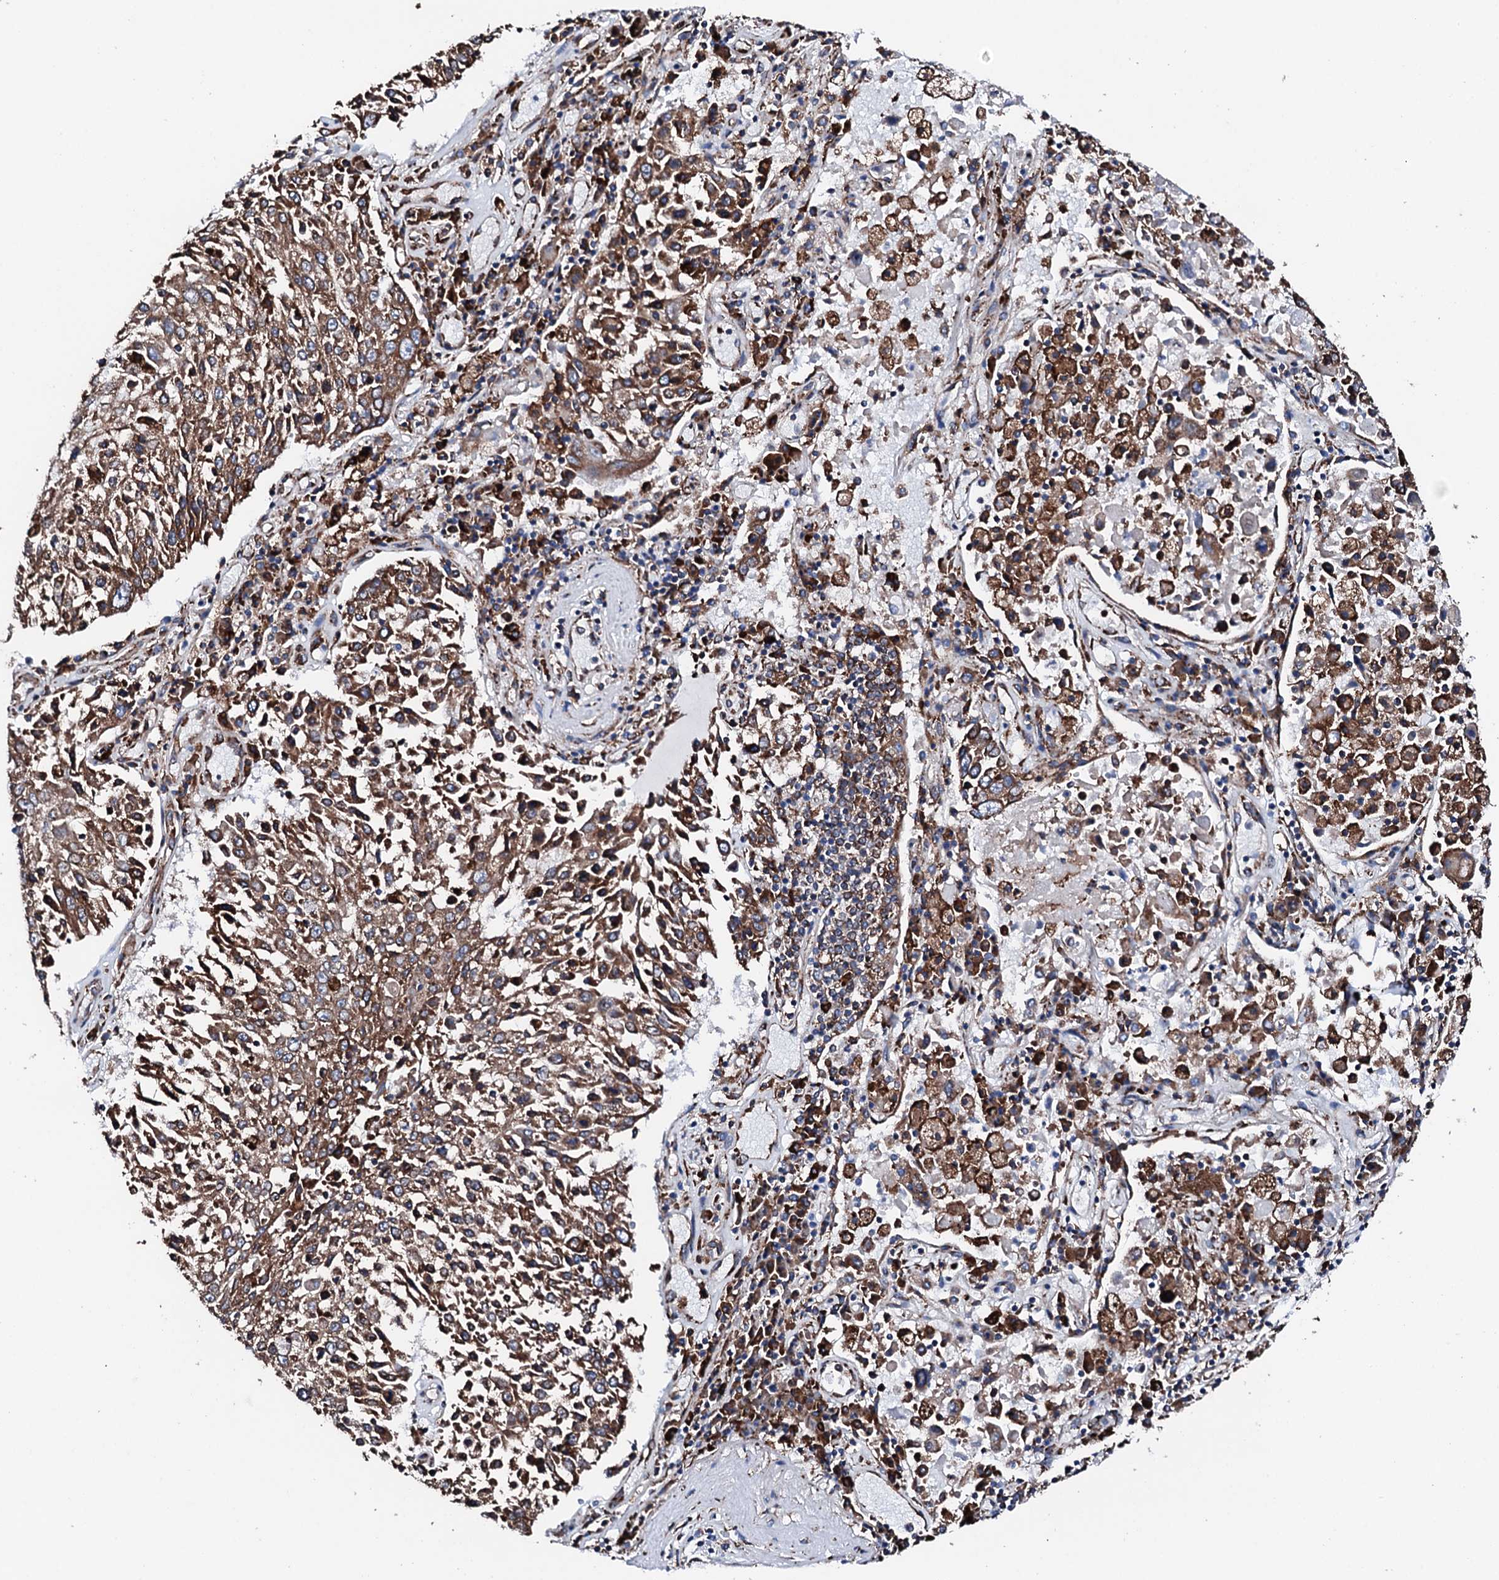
{"staining": {"intensity": "moderate", "quantity": ">75%", "location": "cytoplasmic/membranous"}, "tissue": "lung cancer", "cell_type": "Tumor cells", "image_type": "cancer", "snomed": [{"axis": "morphology", "description": "Squamous cell carcinoma, NOS"}, {"axis": "topography", "description": "Lung"}], "caption": "Immunohistochemical staining of human lung cancer (squamous cell carcinoma) reveals medium levels of moderate cytoplasmic/membranous protein expression in about >75% of tumor cells. Nuclei are stained in blue.", "gene": "AMDHD1", "patient": {"sex": "male", "age": 65}}